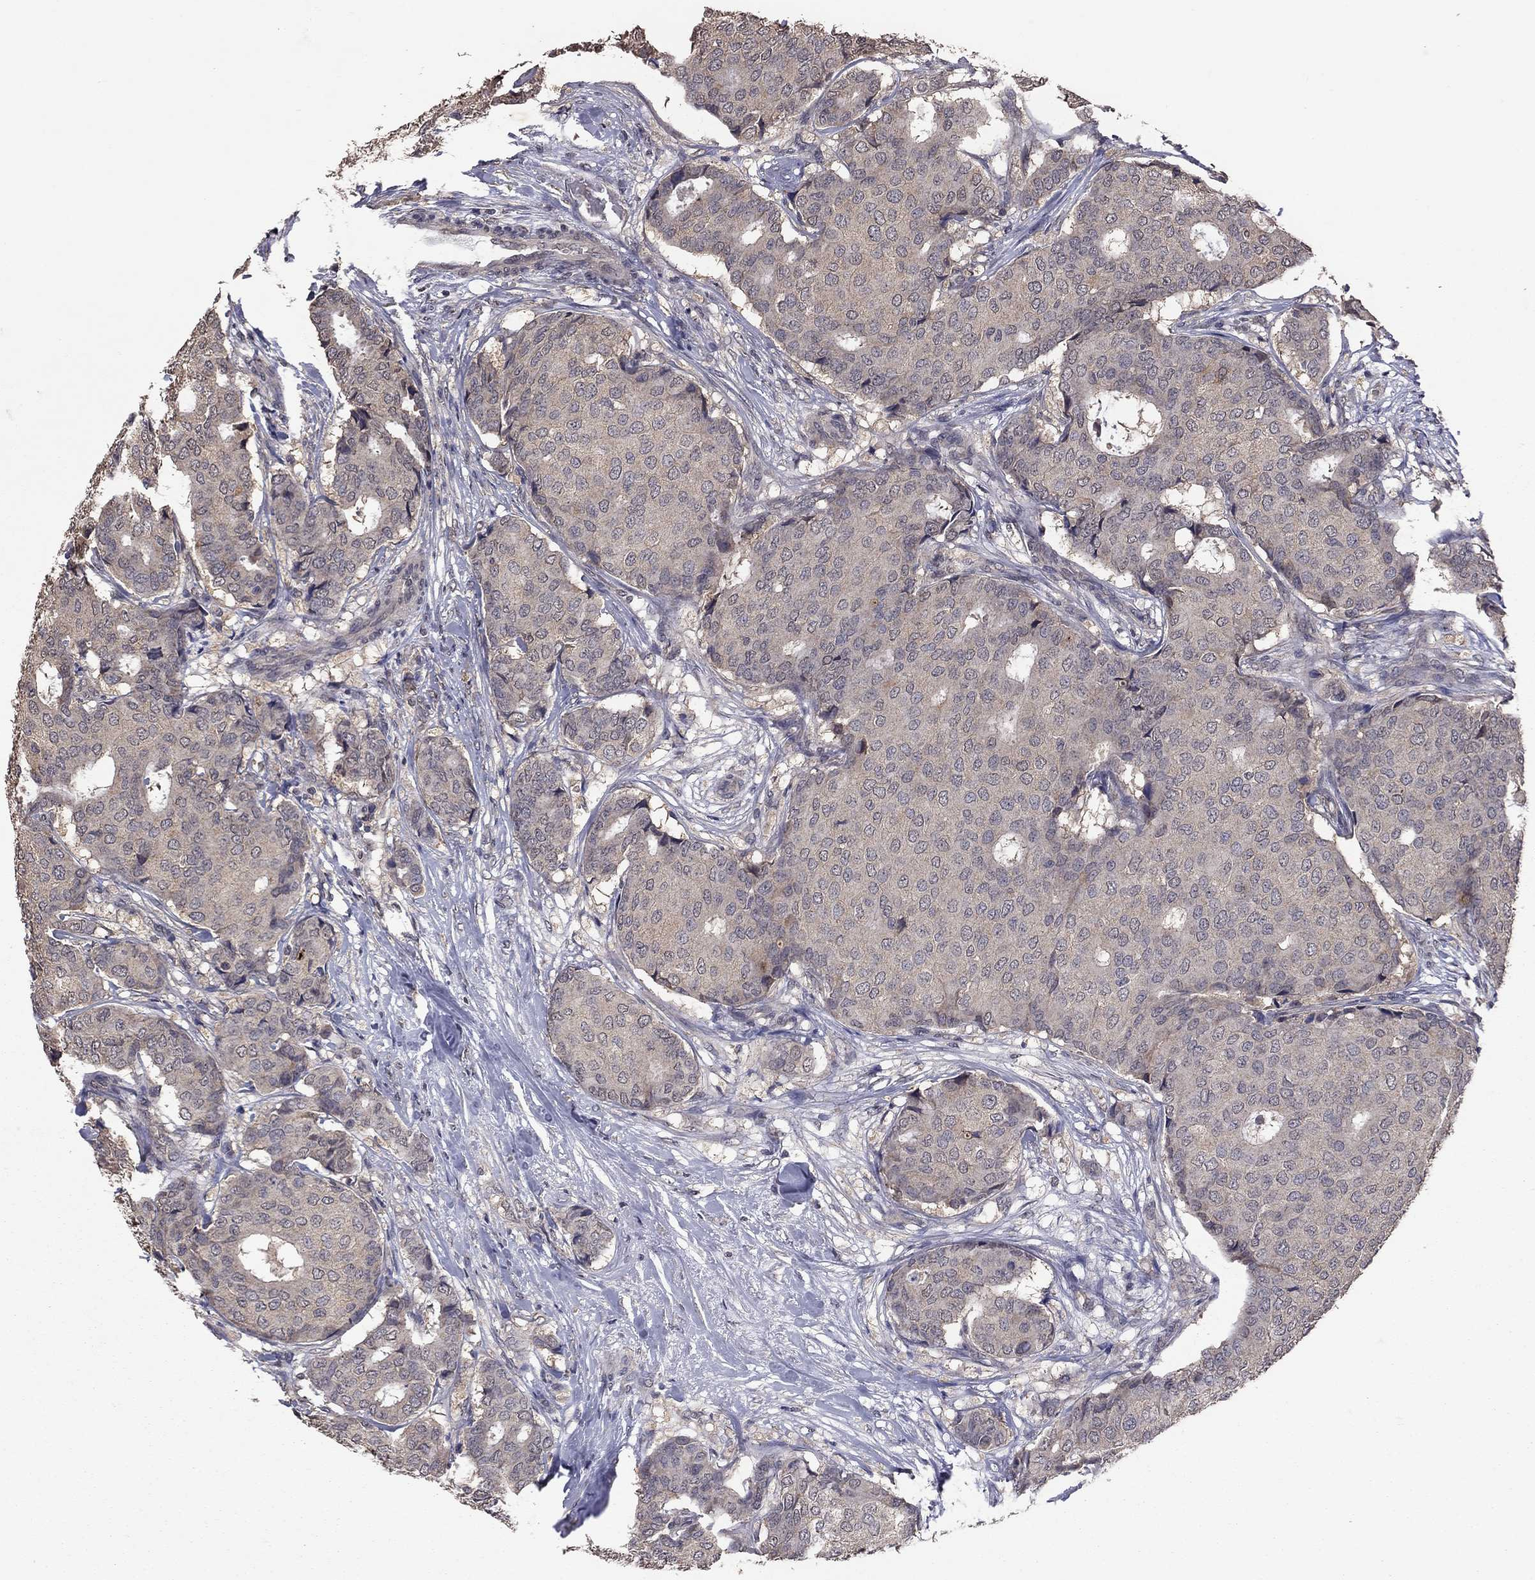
{"staining": {"intensity": "weak", "quantity": "25%-75%", "location": "cytoplasmic/membranous"}, "tissue": "breast cancer", "cell_type": "Tumor cells", "image_type": "cancer", "snomed": [{"axis": "morphology", "description": "Duct carcinoma"}, {"axis": "topography", "description": "Breast"}], "caption": "Approximately 25%-75% of tumor cells in breast infiltrating ductal carcinoma reveal weak cytoplasmic/membranous protein positivity as visualized by brown immunohistochemical staining.", "gene": "TSNARE1", "patient": {"sex": "female", "age": 75}}